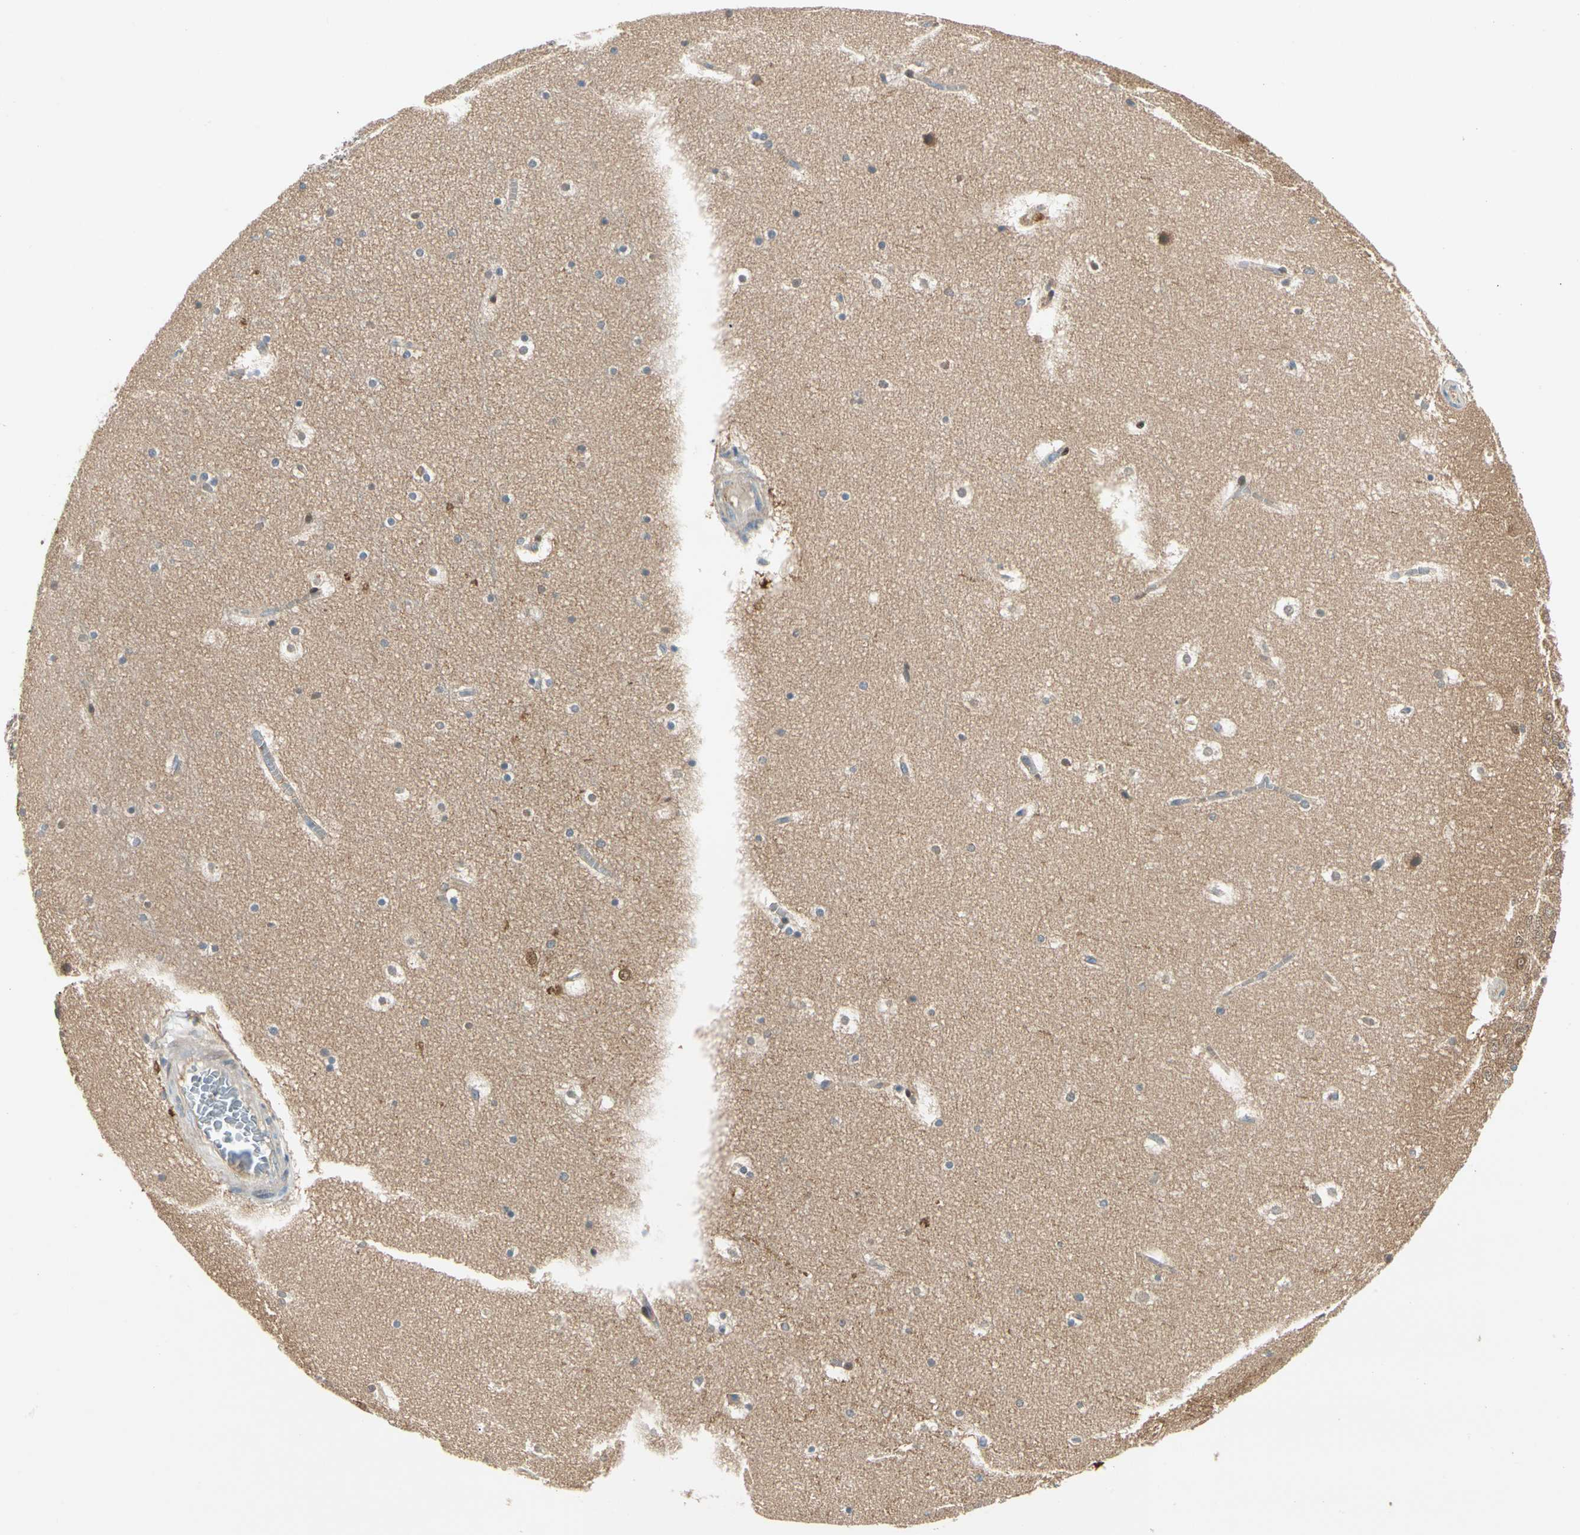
{"staining": {"intensity": "weak", "quantity": "<25%", "location": "cytoplasmic/membranous"}, "tissue": "hippocampus", "cell_type": "Glial cells", "image_type": "normal", "snomed": [{"axis": "morphology", "description": "Normal tissue, NOS"}, {"axis": "topography", "description": "Hippocampus"}], "caption": "Immunohistochemical staining of normal human hippocampus demonstrates no significant expression in glial cells. Nuclei are stained in blue.", "gene": "ROCK2", "patient": {"sex": "male", "age": 45}}